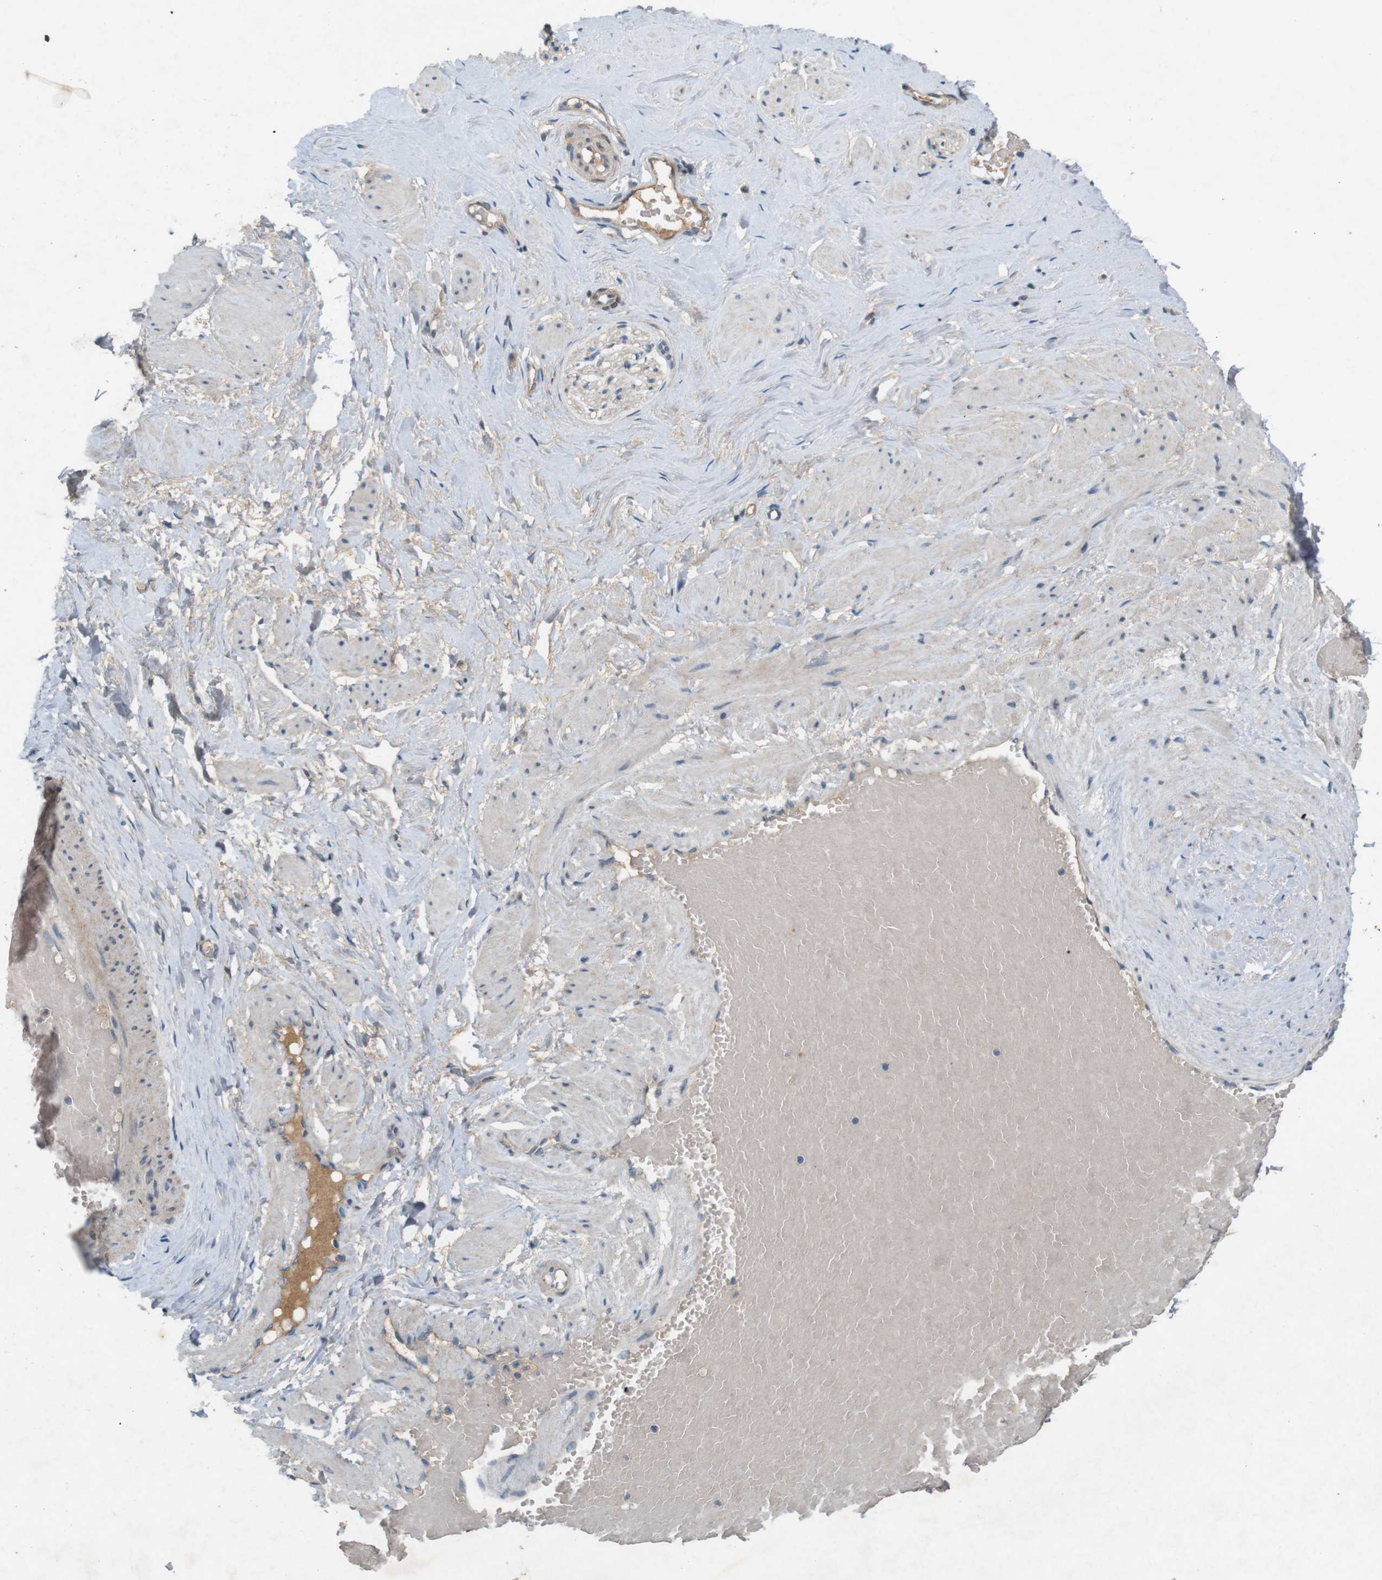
{"staining": {"intensity": "negative", "quantity": "none", "location": "none"}, "tissue": "adipose tissue", "cell_type": "Adipocytes", "image_type": "normal", "snomed": [{"axis": "morphology", "description": "Normal tissue, NOS"}, {"axis": "topography", "description": "Soft tissue"}, {"axis": "topography", "description": "Vascular tissue"}], "caption": "Immunohistochemical staining of normal human adipose tissue shows no significant staining in adipocytes.", "gene": "PVR", "patient": {"sex": "female", "age": 35}}